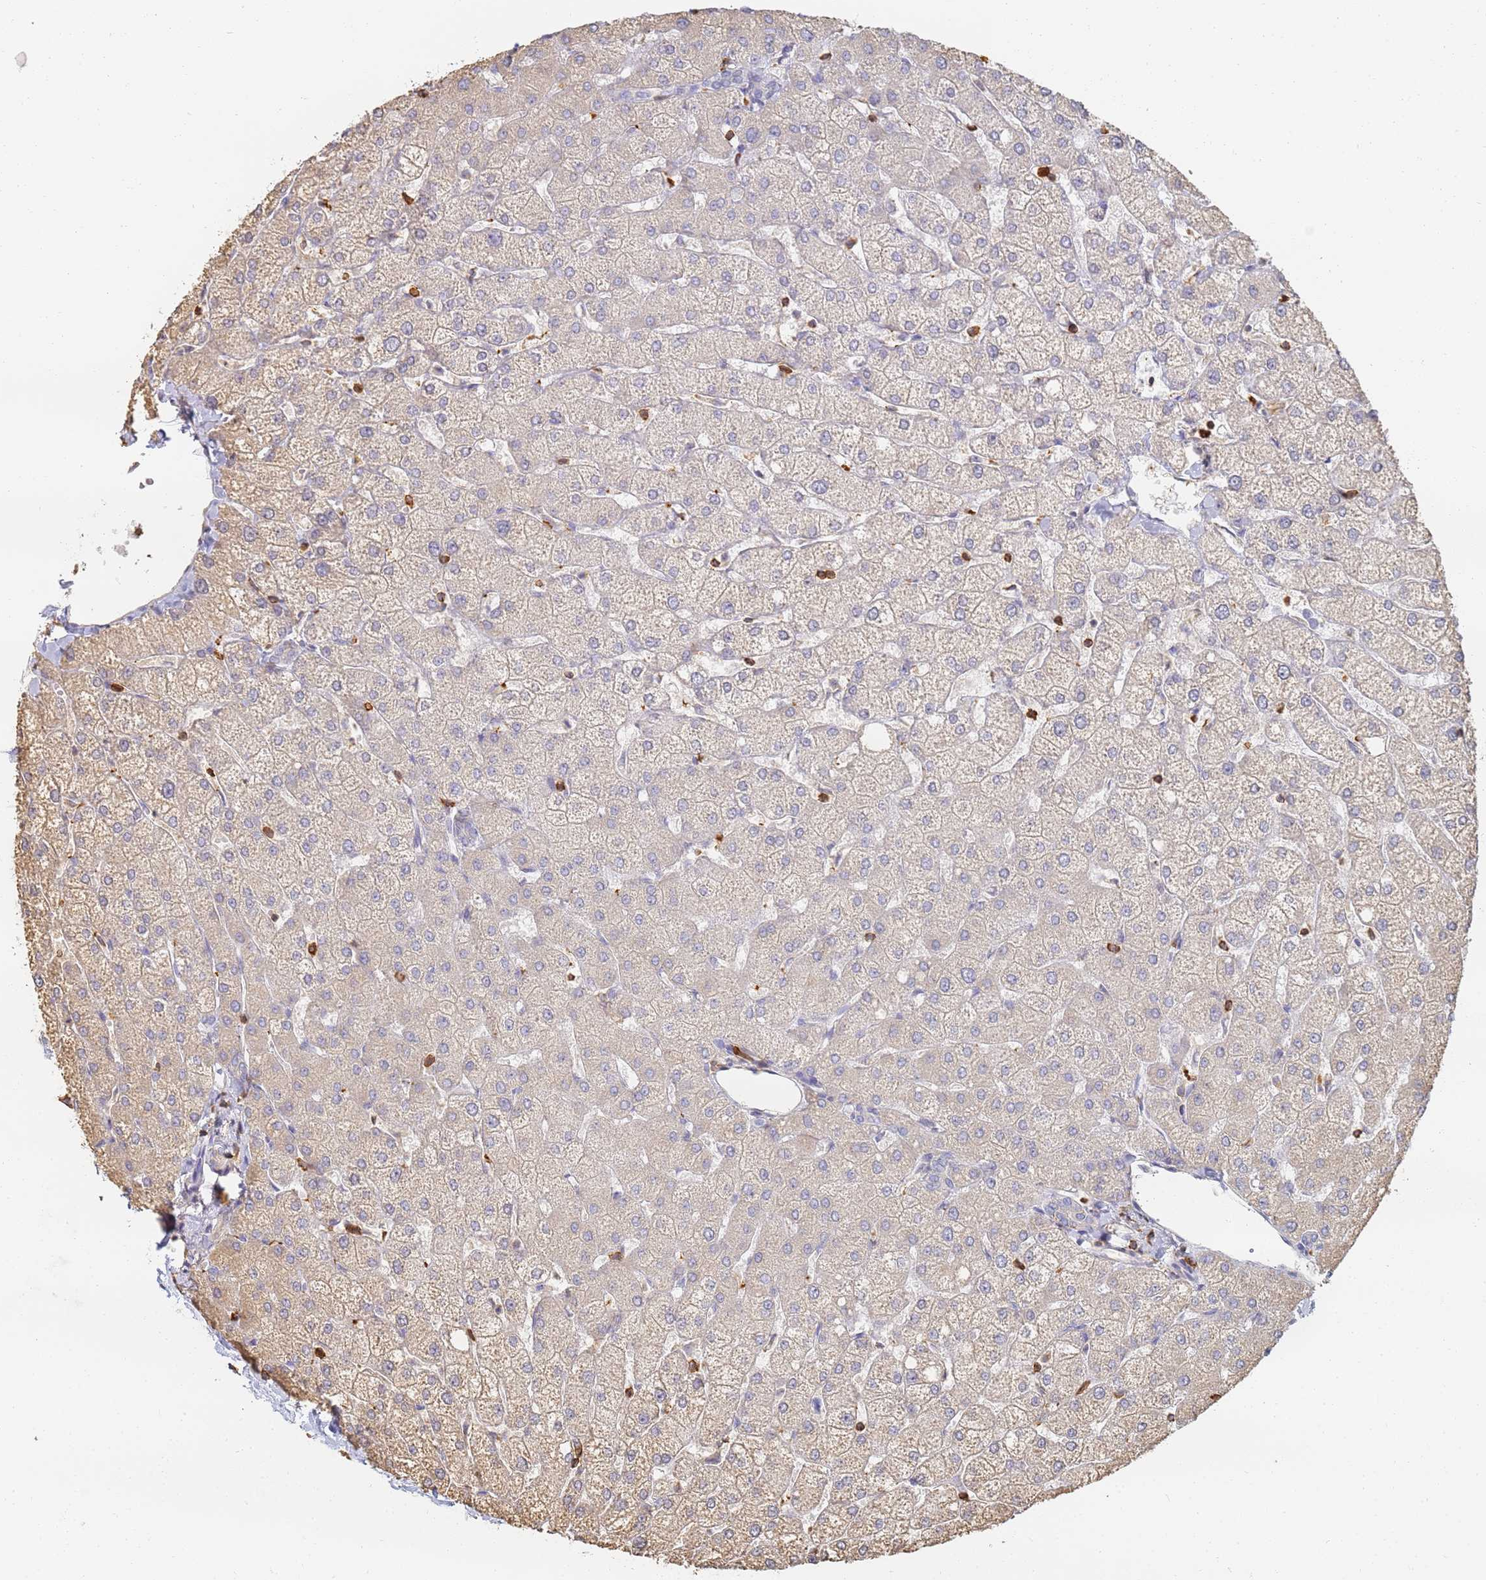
{"staining": {"intensity": "negative", "quantity": "none", "location": "none"}, "tissue": "liver", "cell_type": "Cholangiocytes", "image_type": "normal", "snomed": [{"axis": "morphology", "description": "Normal tissue, NOS"}, {"axis": "topography", "description": "Liver"}], "caption": "IHC of normal liver reveals no positivity in cholangiocytes. Brightfield microscopy of immunohistochemistry stained with DAB (brown) and hematoxylin (blue), captured at high magnification.", "gene": "BIN2", "patient": {"sex": "female", "age": 54}}